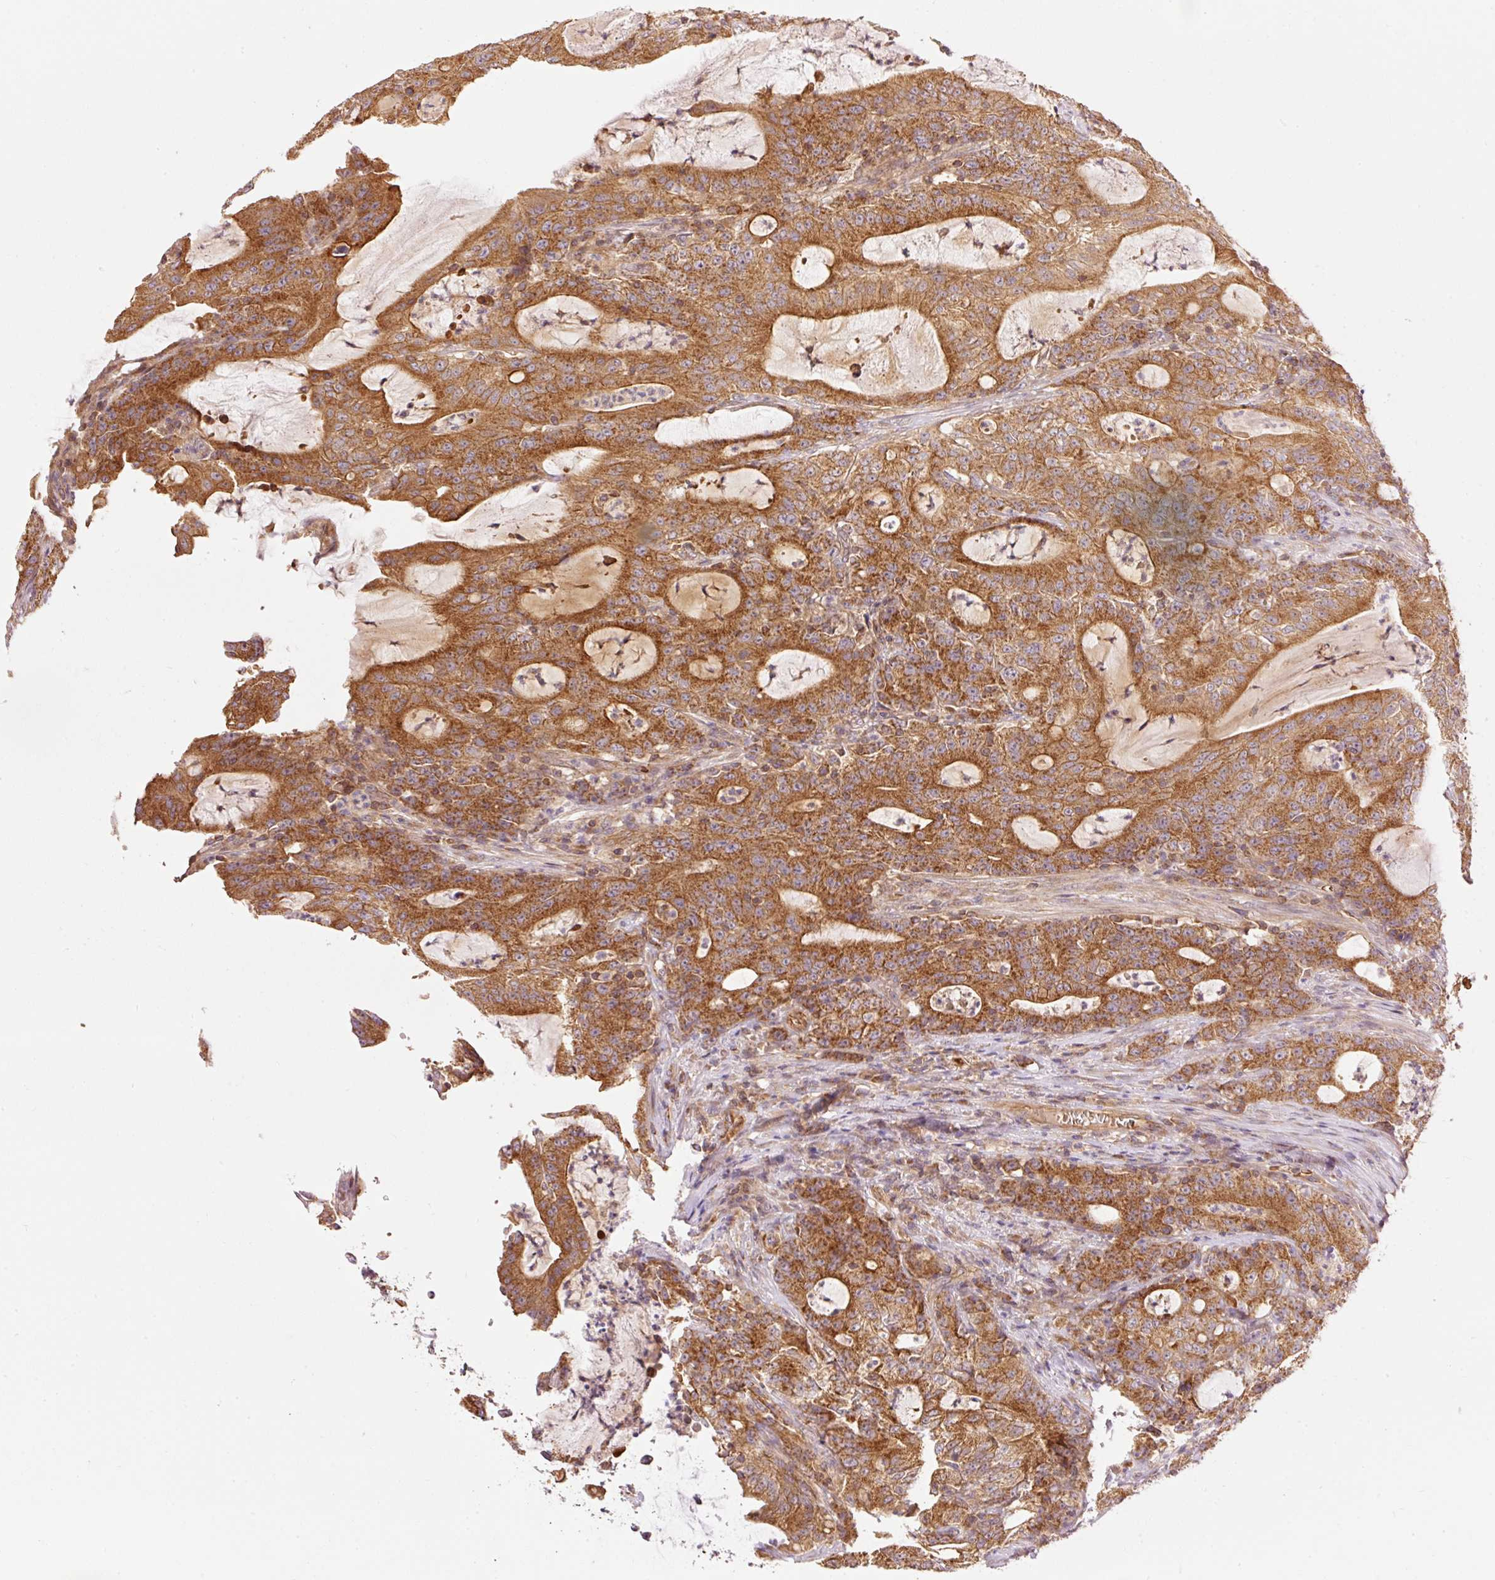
{"staining": {"intensity": "moderate", "quantity": ">75%", "location": "cytoplasmic/membranous"}, "tissue": "colorectal cancer", "cell_type": "Tumor cells", "image_type": "cancer", "snomed": [{"axis": "morphology", "description": "Adenocarcinoma, NOS"}, {"axis": "topography", "description": "Colon"}], "caption": "This is a histology image of immunohistochemistry (IHC) staining of colorectal adenocarcinoma, which shows moderate expression in the cytoplasmic/membranous of tumor cells.", "gene": "ADCY4", "patient": {"sex": "male", "age": 83}}